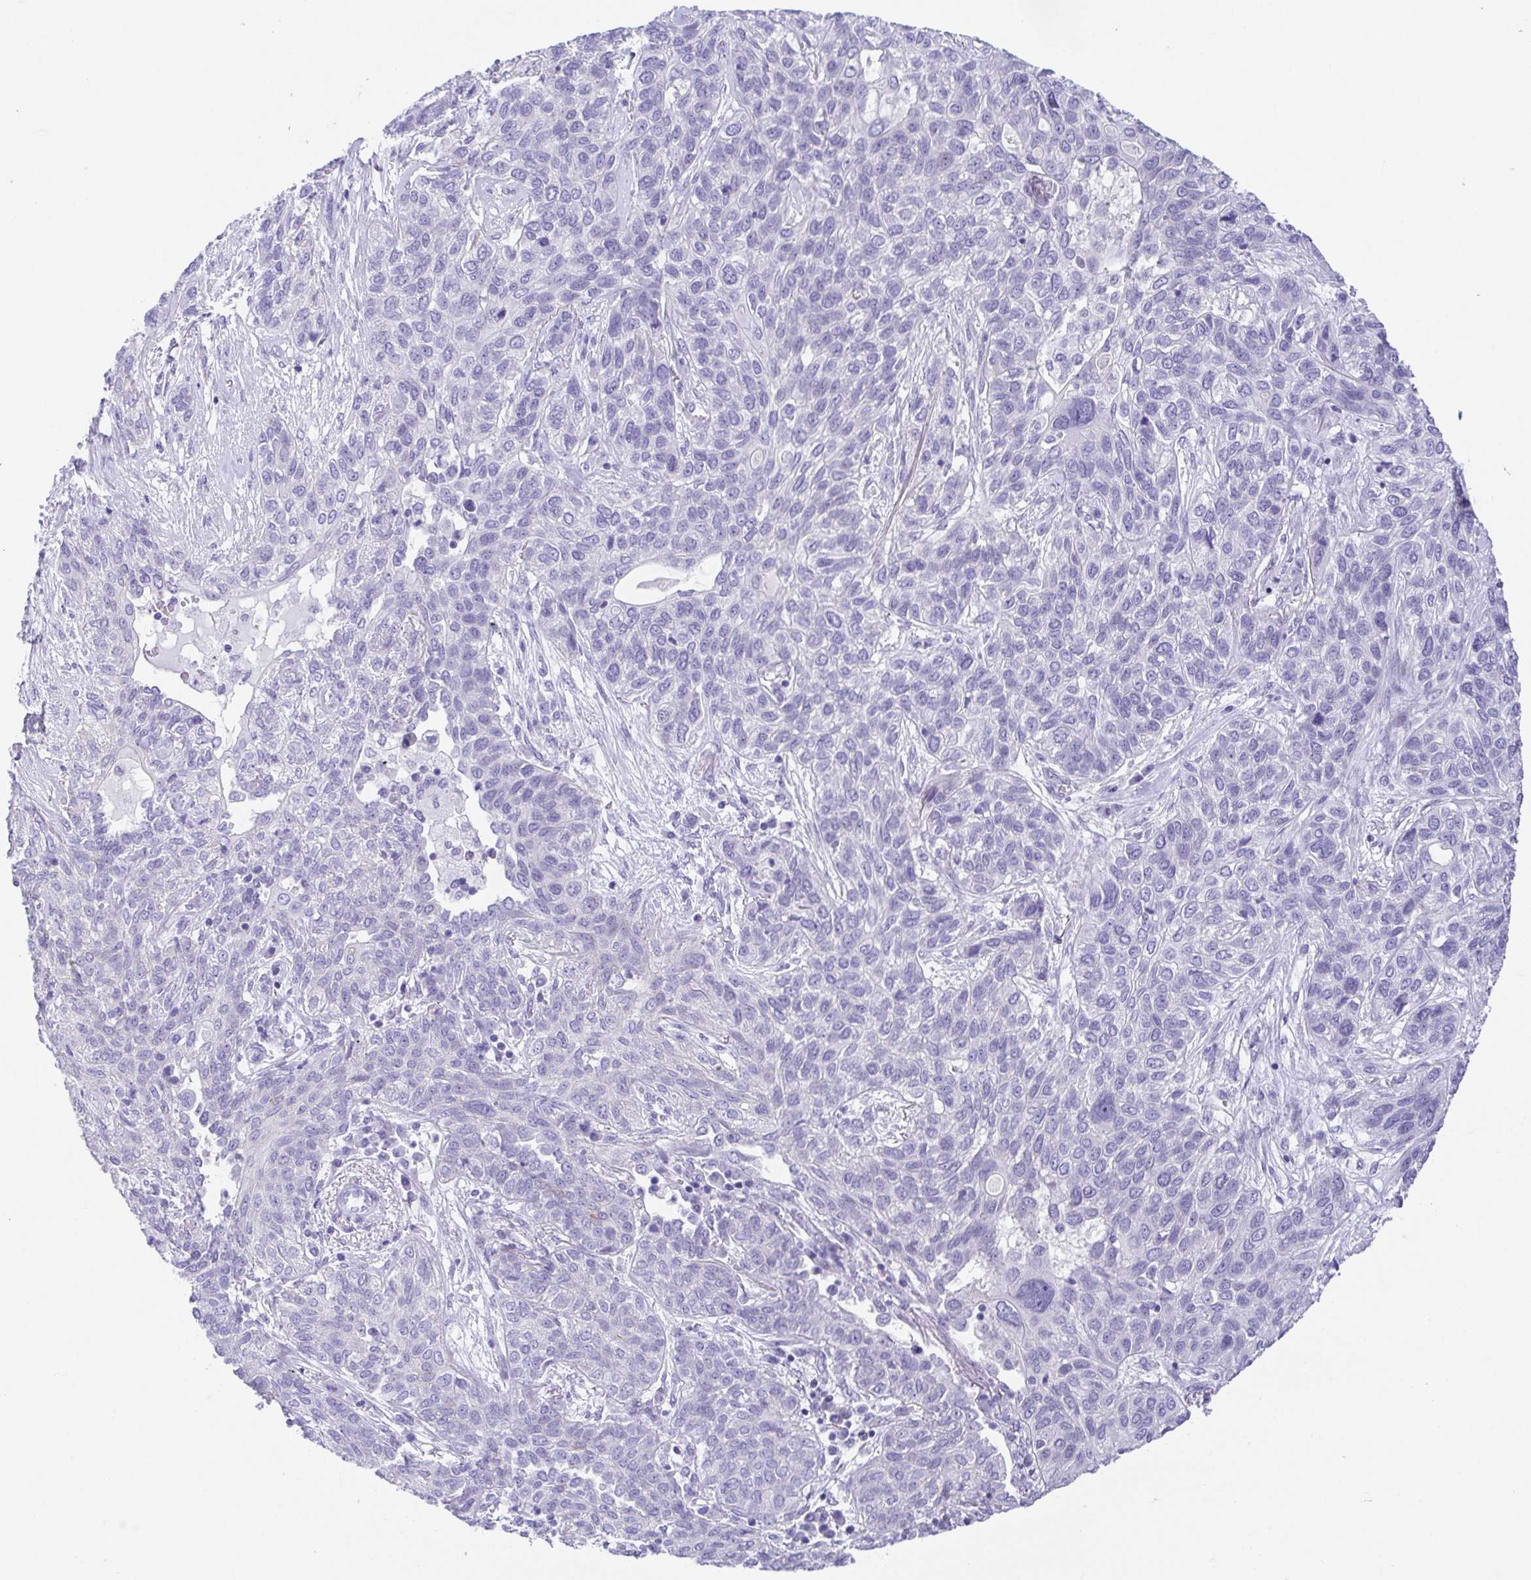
{"staining": {"intensity": "negative", "quantity": "none", "location": "none"}, "tissue": "lung cancer", "cell_type": "Tumor cells", "image_type": "cancer", "snomed": [{"axis": "morphology", "description": "Squamous cell carcinoma, NOS"}, {"axis": "topography", "description": "Lung"}], "caption": "There is no significant expression in tumor cells of lung cancer.", "gene": "LUZP4", "patient": {"sex": "female", "age": 70}}